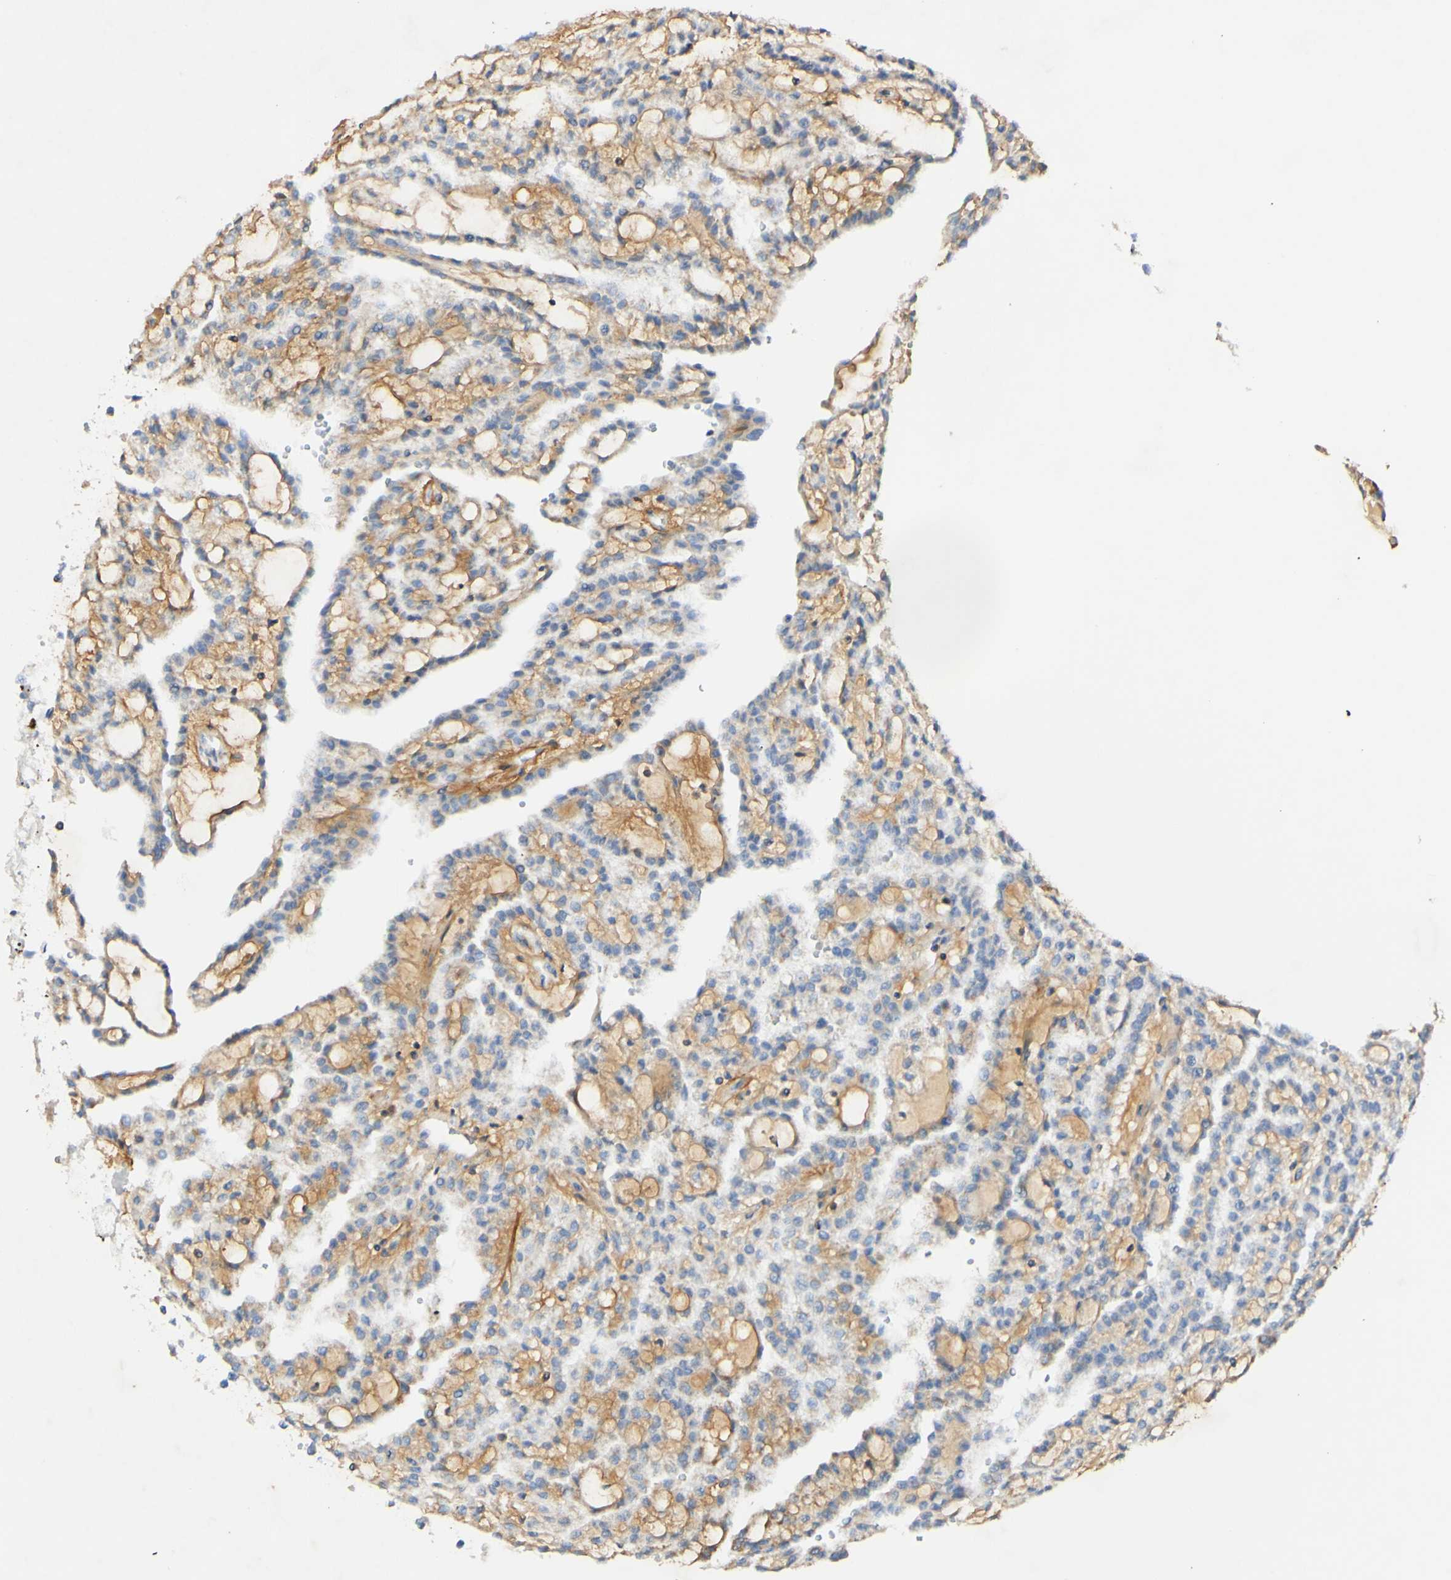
{"staining": {"intensity": "moderate", "quantity": "<25%", "location": "cytoplasmic/membranous"}, "tissue": "renal cancer", "cell_type": "Tumor cells", "image_type": "cancer", "snomed": [{"axis": "morphology", "description": "Adenocarcinoma, NOS"}, {"axis": "topography", "description": "Kidney"}], "caption": "DAB immunohistochemical staining of human renal cancer (adenocarcinoma) demonstrates moderate cytoplasmic/membranous protein expression in about <25% of tumor cells.", "gene": "OXCT1", "patient": {"sex": "male", "age": 63}}